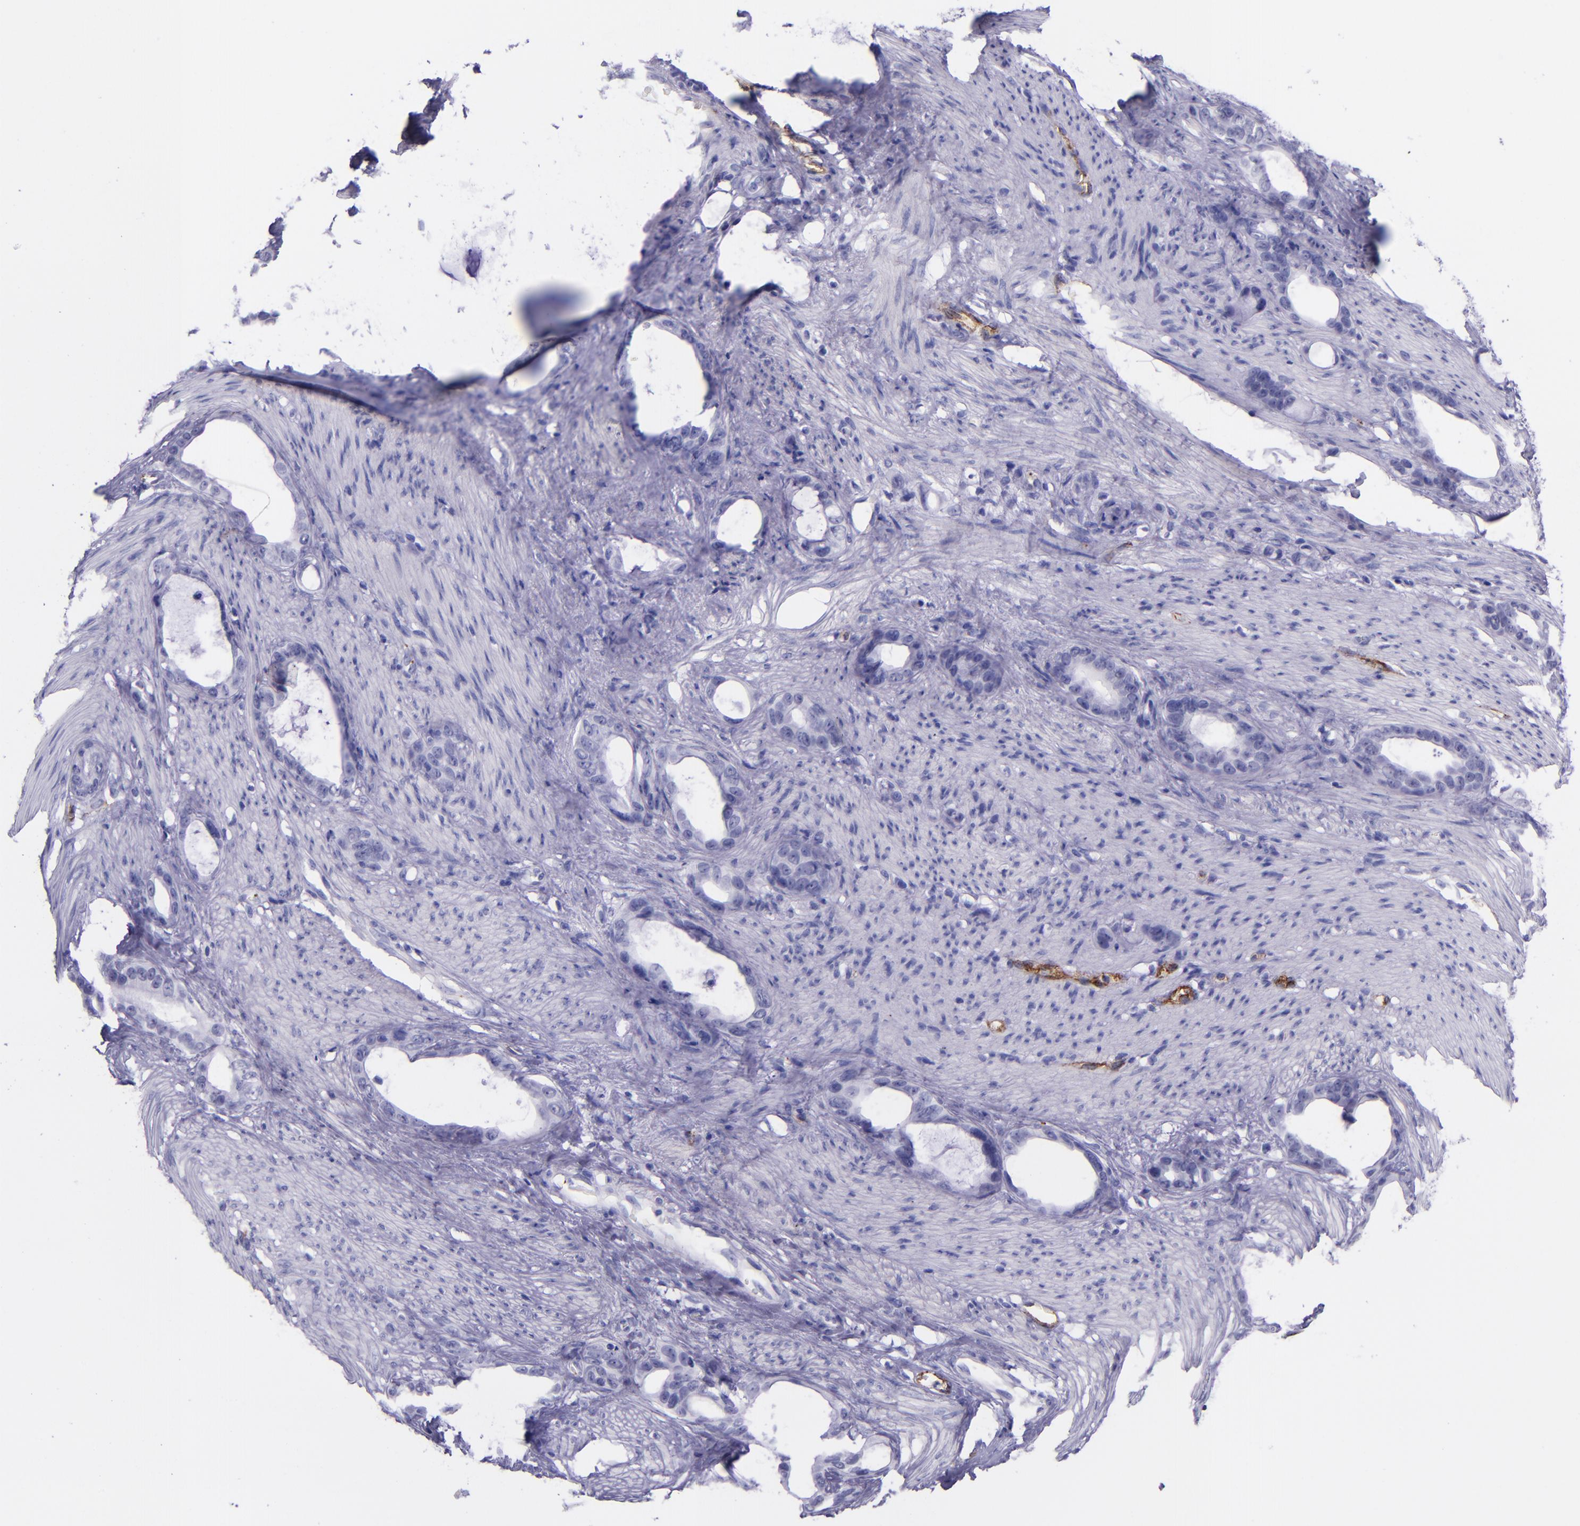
{"staining": {"intensity": "negative", "quantity": "none", "location": "none"}, "tissue": "stomach cancer", "cell_type": "Tumor cells", "image_type": "cancer", "snomed": [{"axis": "morphology", "description": "Adenocarcinoma, NOS"}, {"axis": "topography", "description": "Stomach"}], "caption": "This is an immunohistochemistry micrograph of stomach cancer. There is no expression in tumor cells.", "gene": "SELE", "patient": {"sex": "female", "age": 75}}